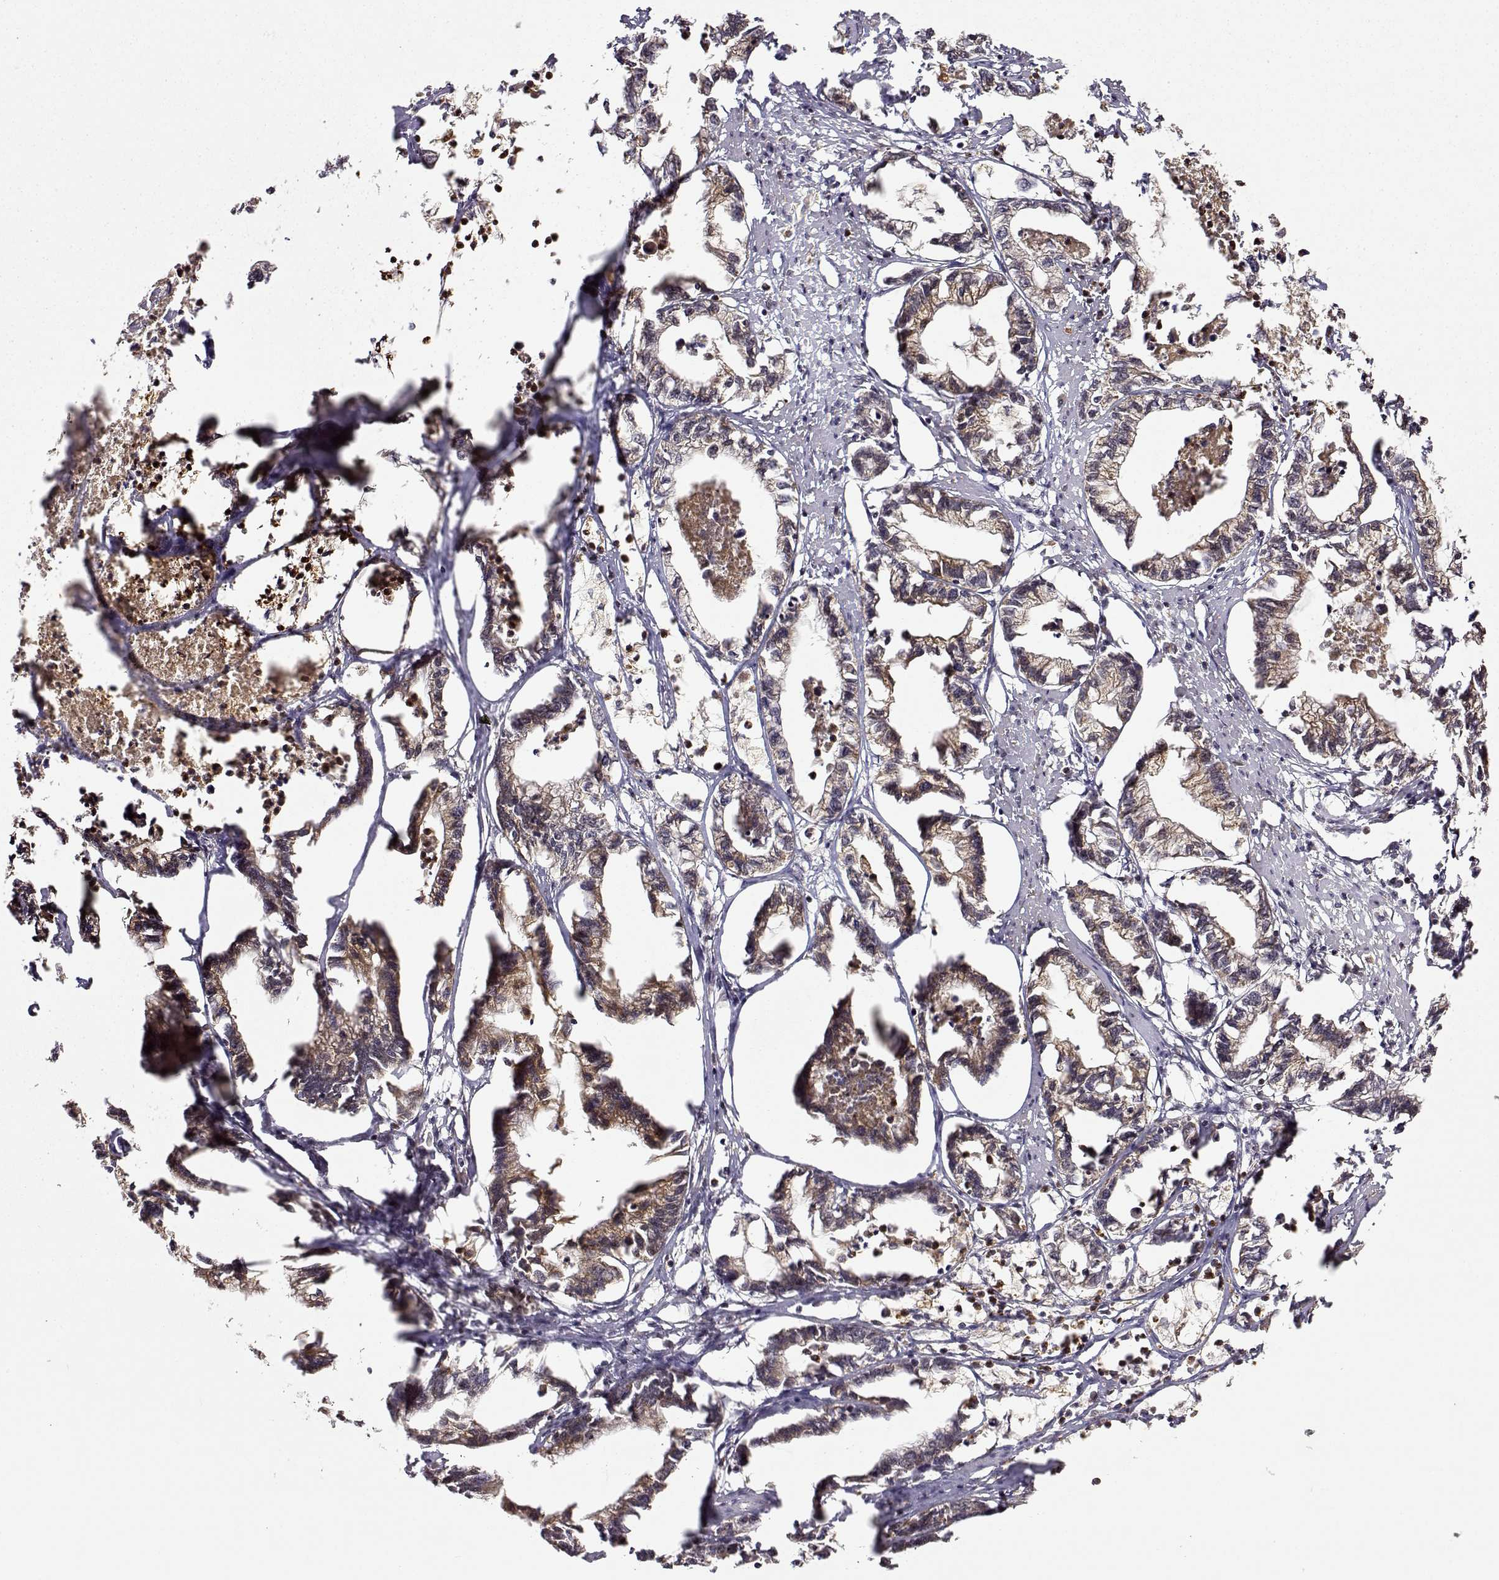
{"staining": {"intensity": "strong", "quantity": ">75%", "location": "cytoplasmic/membranous"}, "tissue": "stomach cancer", "cell_type": "Tumor cells", "image_type": "cancer", "snomed": [{"axis": "morphology", "description": "Adenocarcinoma, NOS"}, {"axis": "topography", "description": "Stomach"}], "caption": "Adenocarcinoma (stomach) stained with DAB IHC demonstrates high levels of strong cytoplasmic/membranous positivity in approximately >75% of tumor cells. (DAB = brown stain, brightfield microscopy at high magnification).", "gene": "RNF13", "patient": {"sex": "male", "age": 83}}